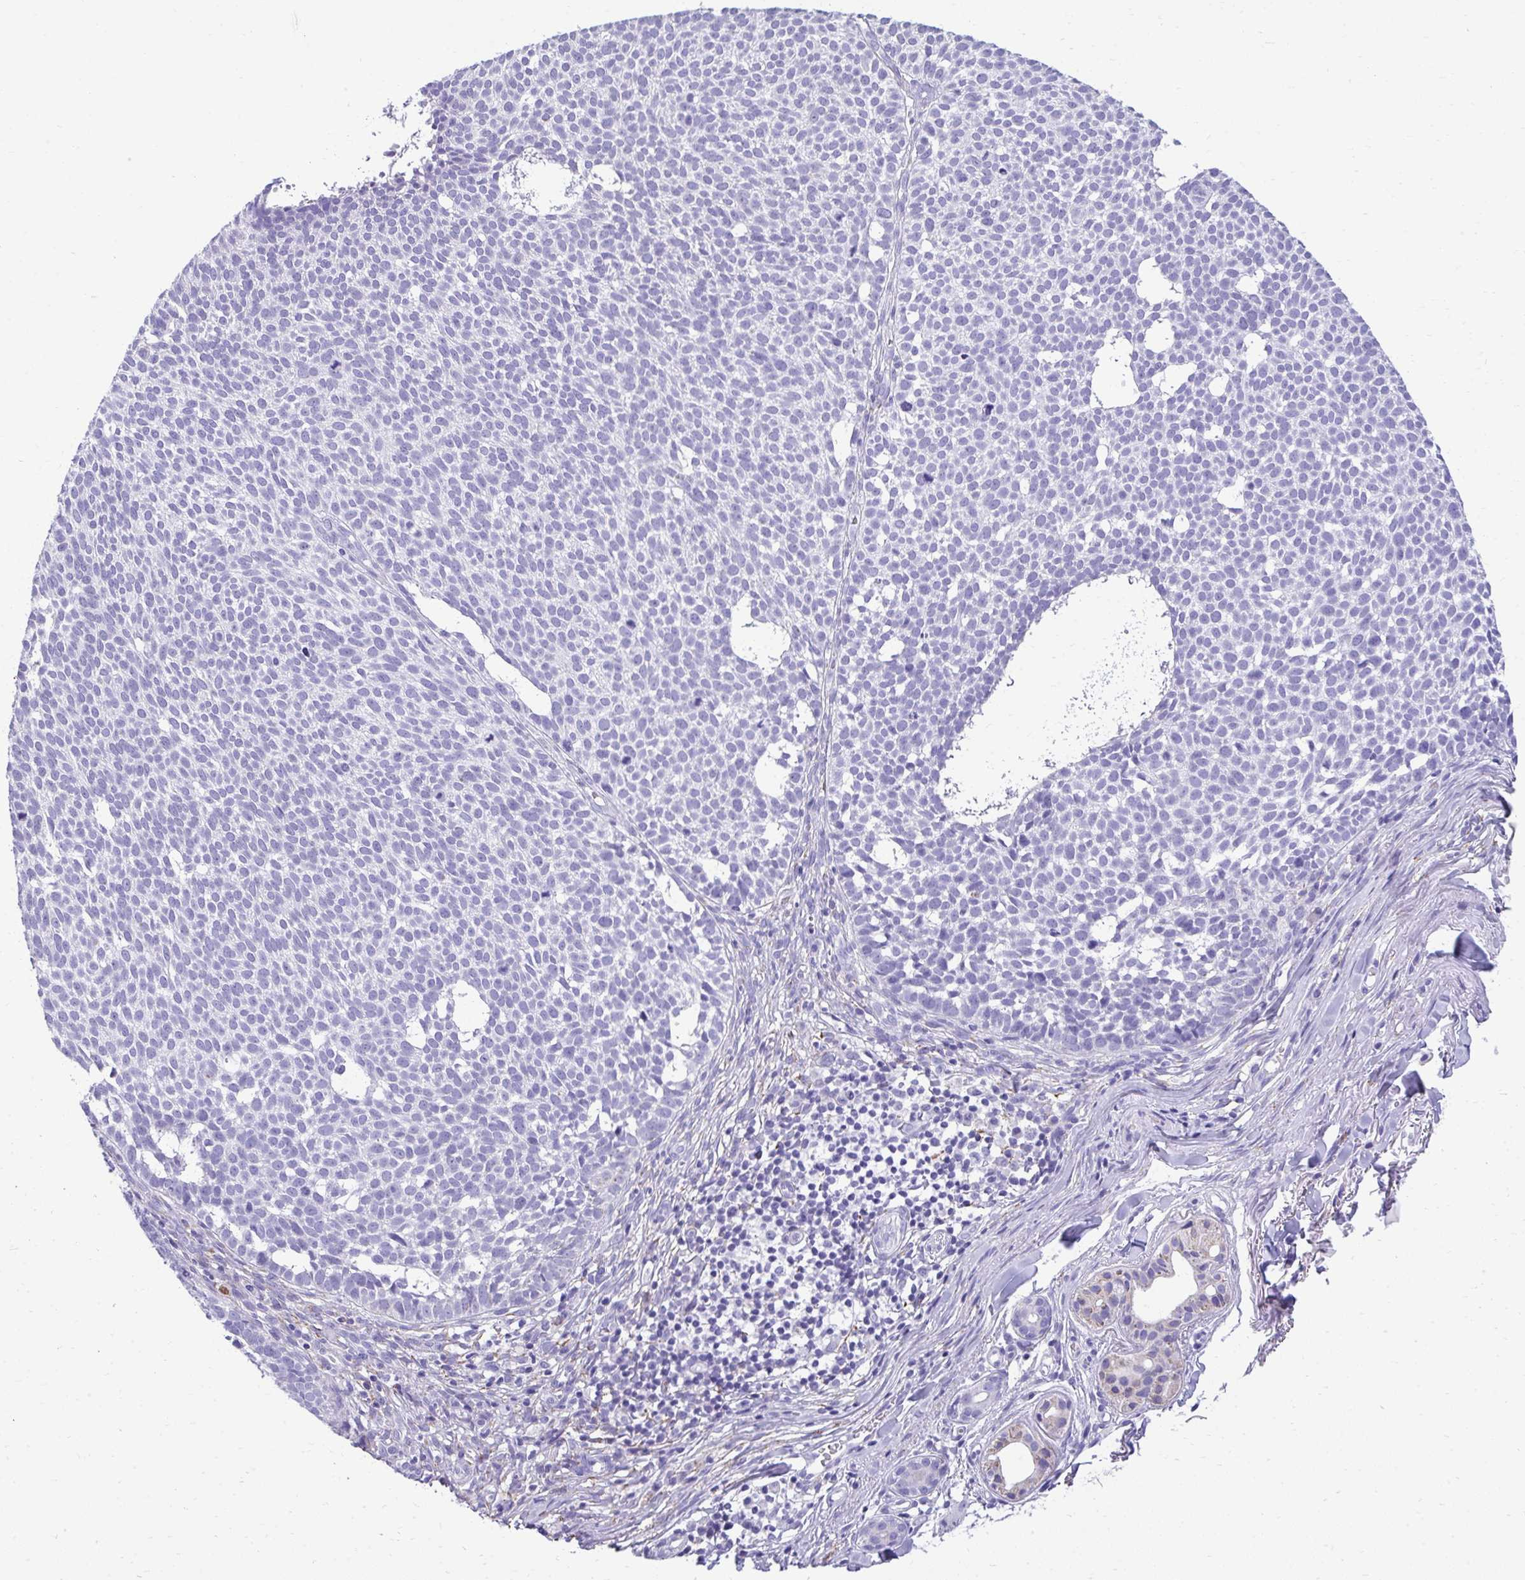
{"staining": {"intensity": "negative", "quantity": "none", "location": "none"}, "tissue": "skin cancer", "cell_type": "Tumor cells", "image_type": "cancer", "snomed": [{"axis": "morphology", "description": "Basal cell carcinoma"}, {"axis": "topography", "description": "Skin"}], "caption": "Tumor cells are negative for brown protein staining in skin basal cell carcinoma.", "gene": "AIG1", "patient": {"sex": "male", "age": 63}}